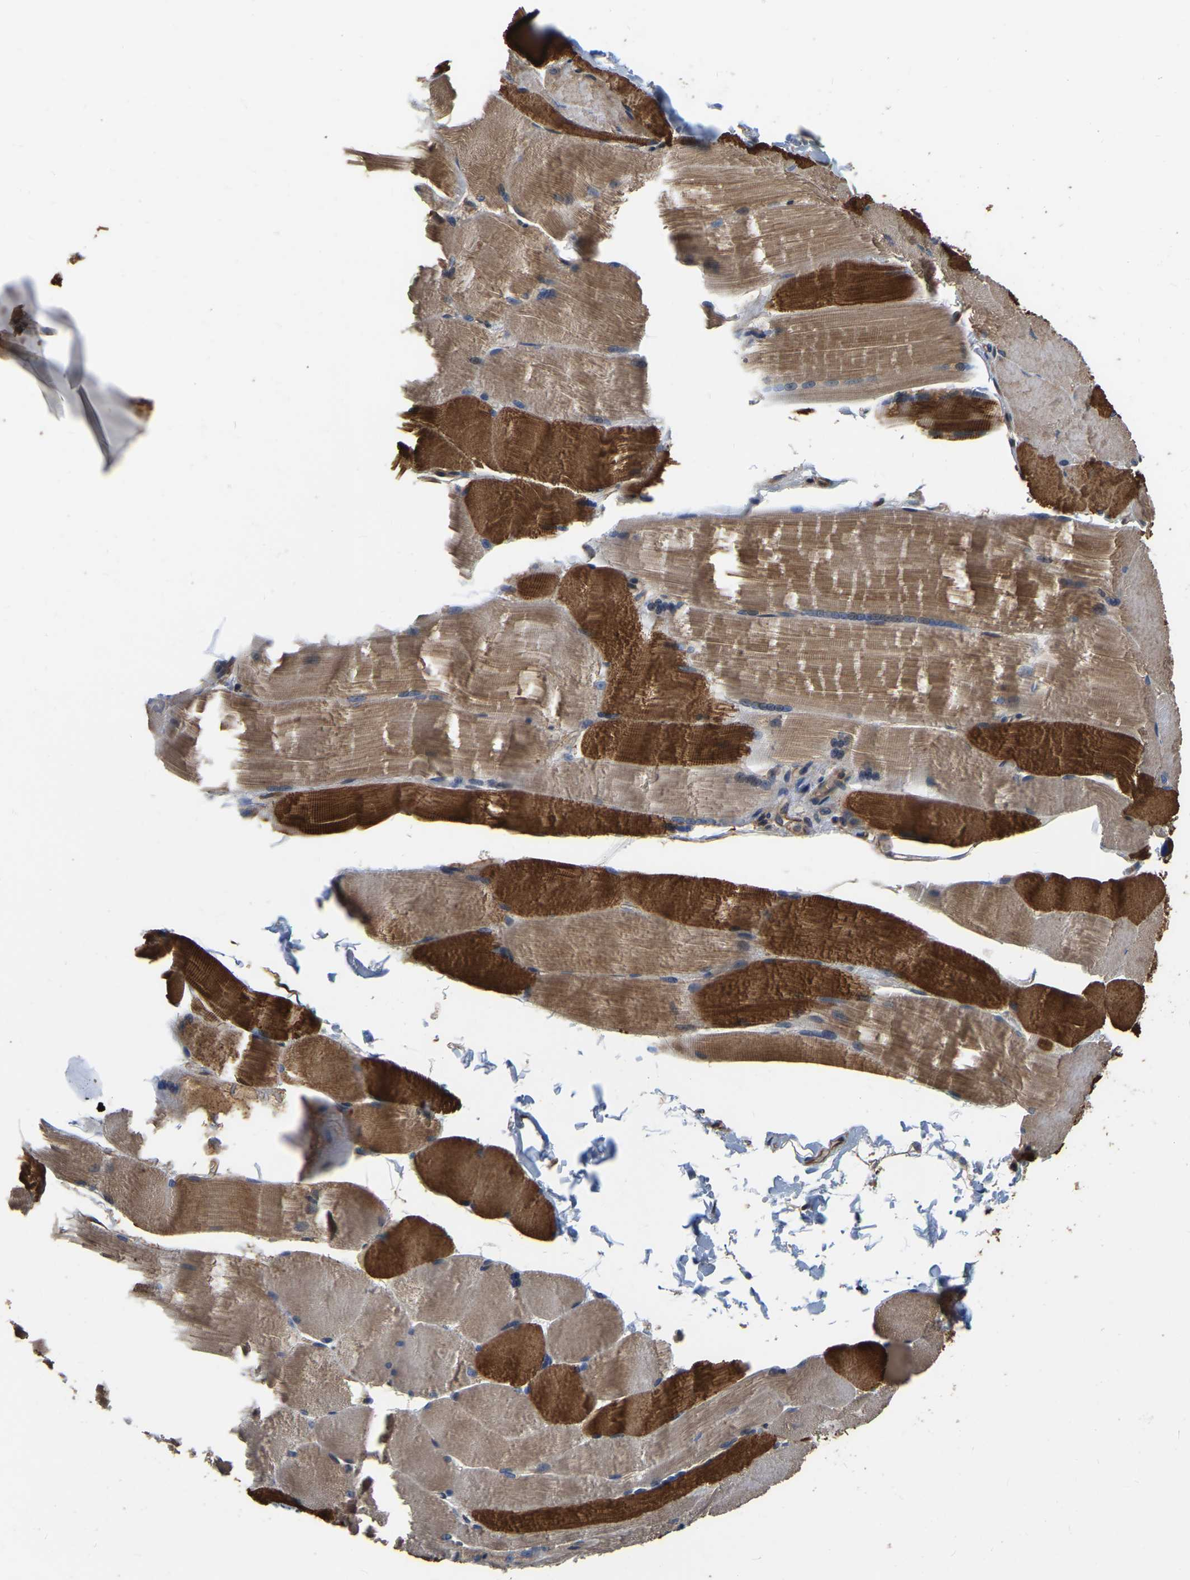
{"staining": {"intensity": "strong", "quantity": "25%-75%", "location": "cytoplasmic/membranous"}, "tissue": "skeletal muscle", "cell_type": "Myocytes", "image_type": "normal", "snomed": [{"axis": "morphology", "description": "Normal tissue, NOS"}, {"axis": "topography", "description": "Skin"}, {"axis": "topography", "description": "Skeletal muscle"}], "caption": "This histopathology image demonstrates immunohistochemistry (IHC) staining of unremarkable skeletal muscle, with high strong cytoplasmic/membranous expression in approximately 25%-75% of myocytes.", "gene": "GARS1", "patient": {"sex": "male", "age": 83}}